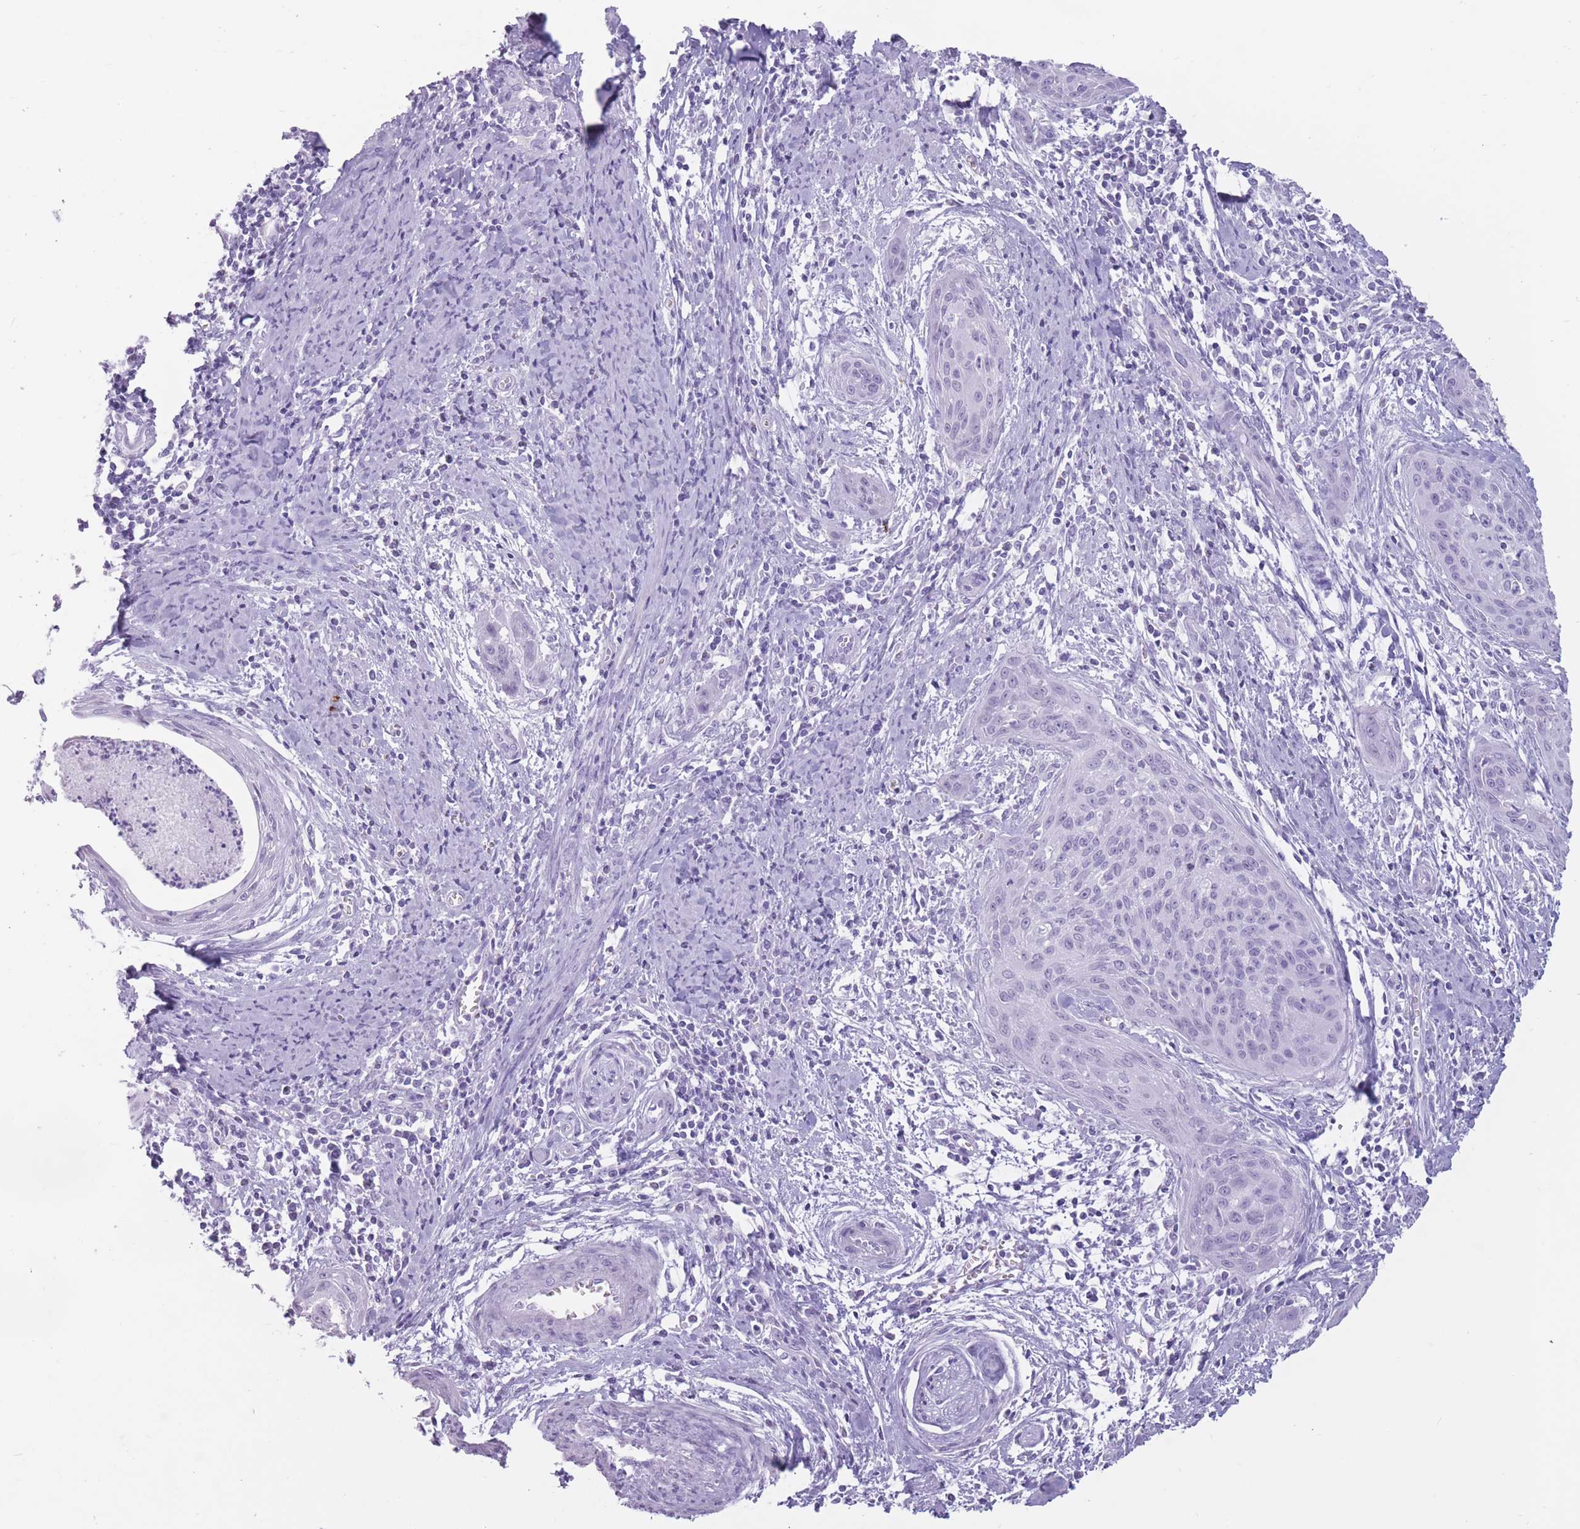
{"staining": {"intensity": "negative", "quantity": "none", "location": "none"}, "tissue": "cervical cancer", "cell_type": "Tumor cells", "image_type": "cancer", "snomed": [{"axis": "morphology", "description": "Squamous cell carcinoma, NOS"}, {"axis": "topography", "description": "Cervix"}], "caption": "Immunohistochemistry (IHC) of human cervical squamous cell carcinoma reveals no staining in tumor cells.", "gene": "PNMA3", "patient": {"sex": "female", "age": 55}}